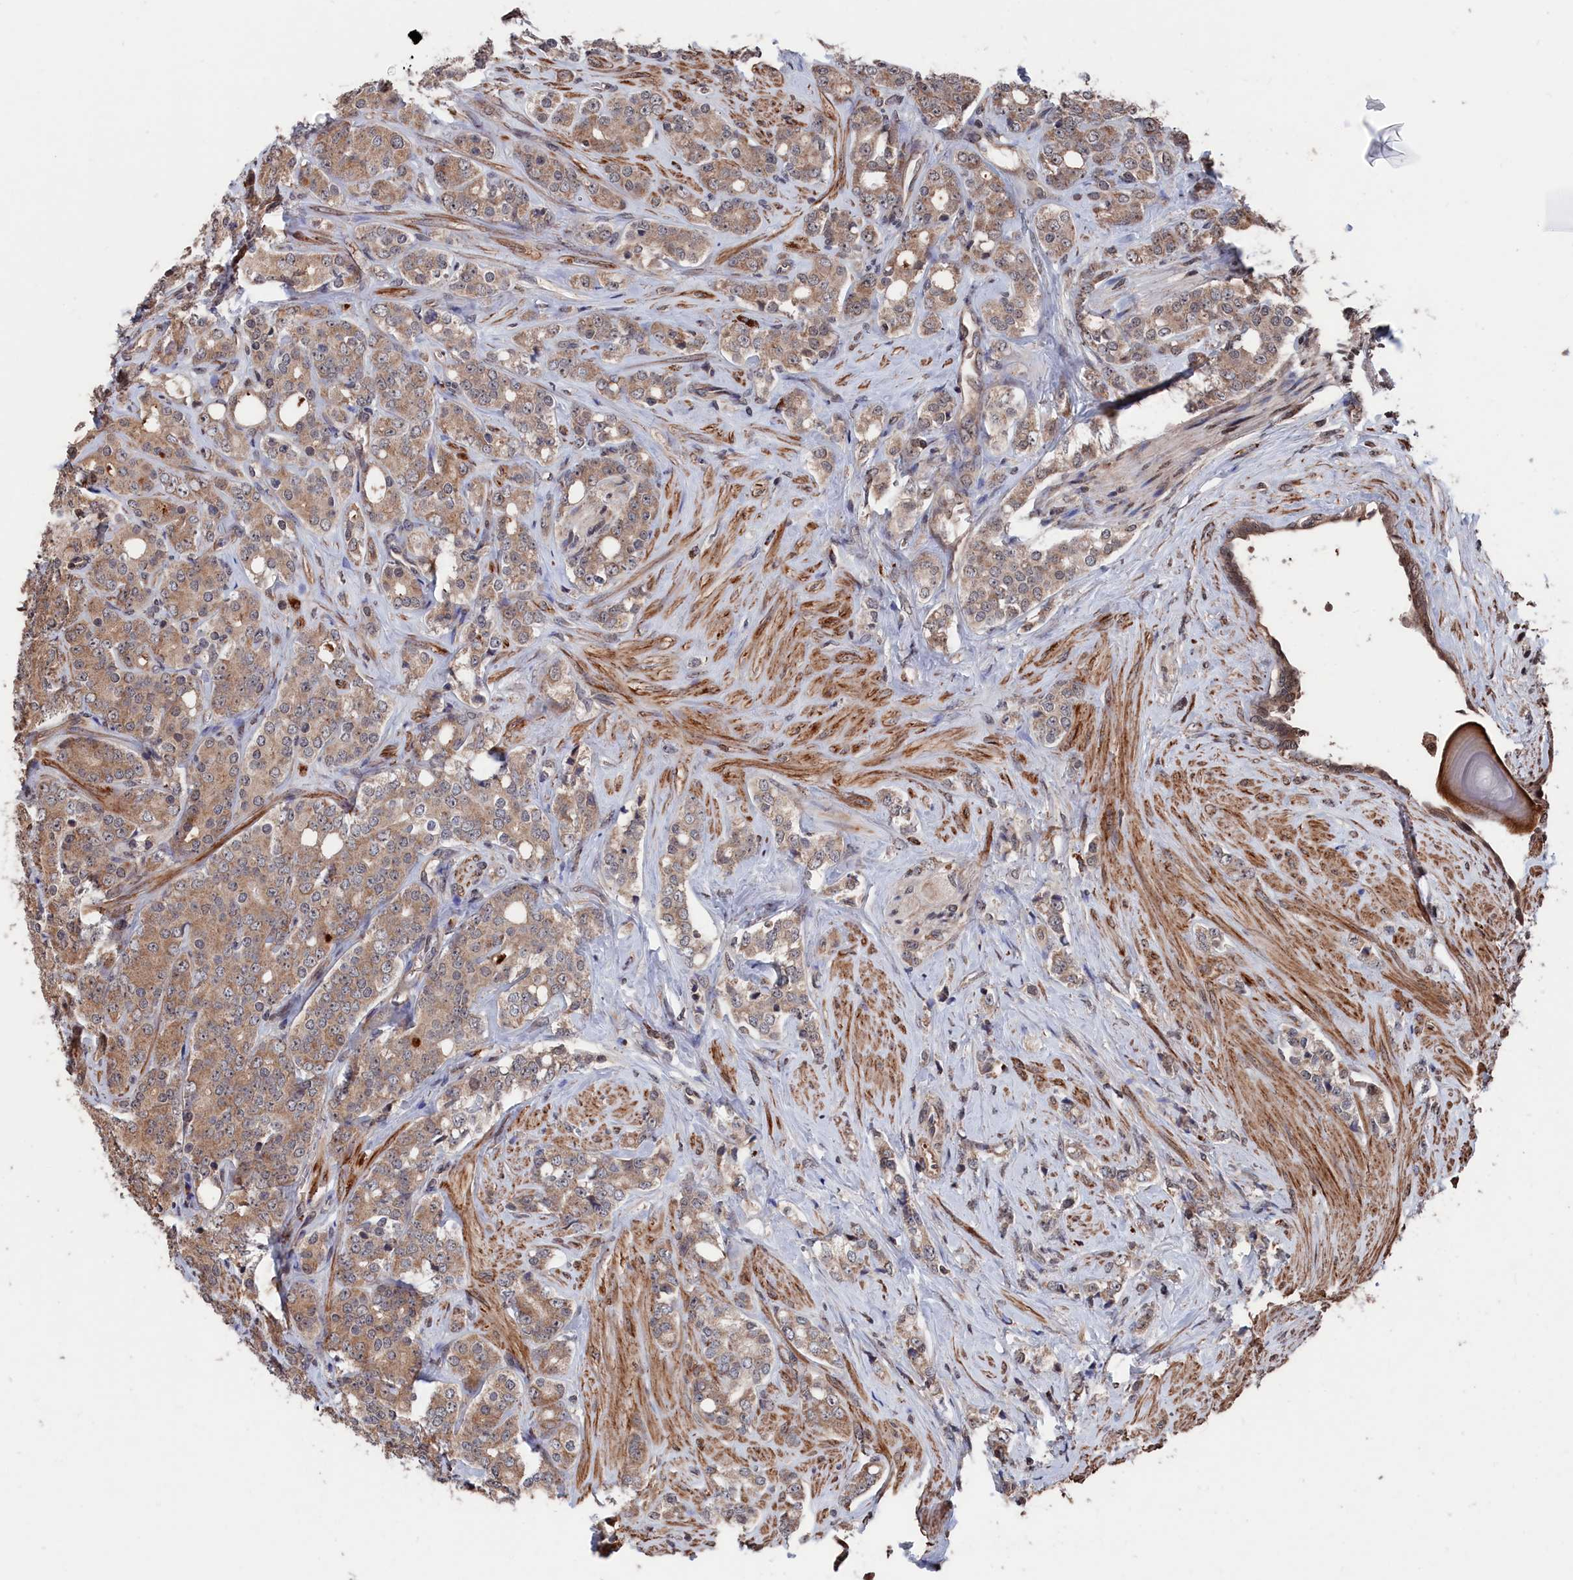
{"staining": {"intensity": "weak", "quantity": ">75%", "location": "cytoplasmic/membranous"}, "tissue": "prostate cancer", "cell_type": "Tumor cells", "image_type": "cancer", "snomed": [{"axis": "morphology", "description": "Adenocarcinoma, High grade"}, {"axis": "topography", "description": "Prostate"}], "caption": "Protein positivity by immunohistochemistry shows weak cytoplasmic/membranous expression in approximately >75% of tumor cells in prostate cancer.", "gene": "PDE12", "patient": {"sex": "male", "age": 62}}